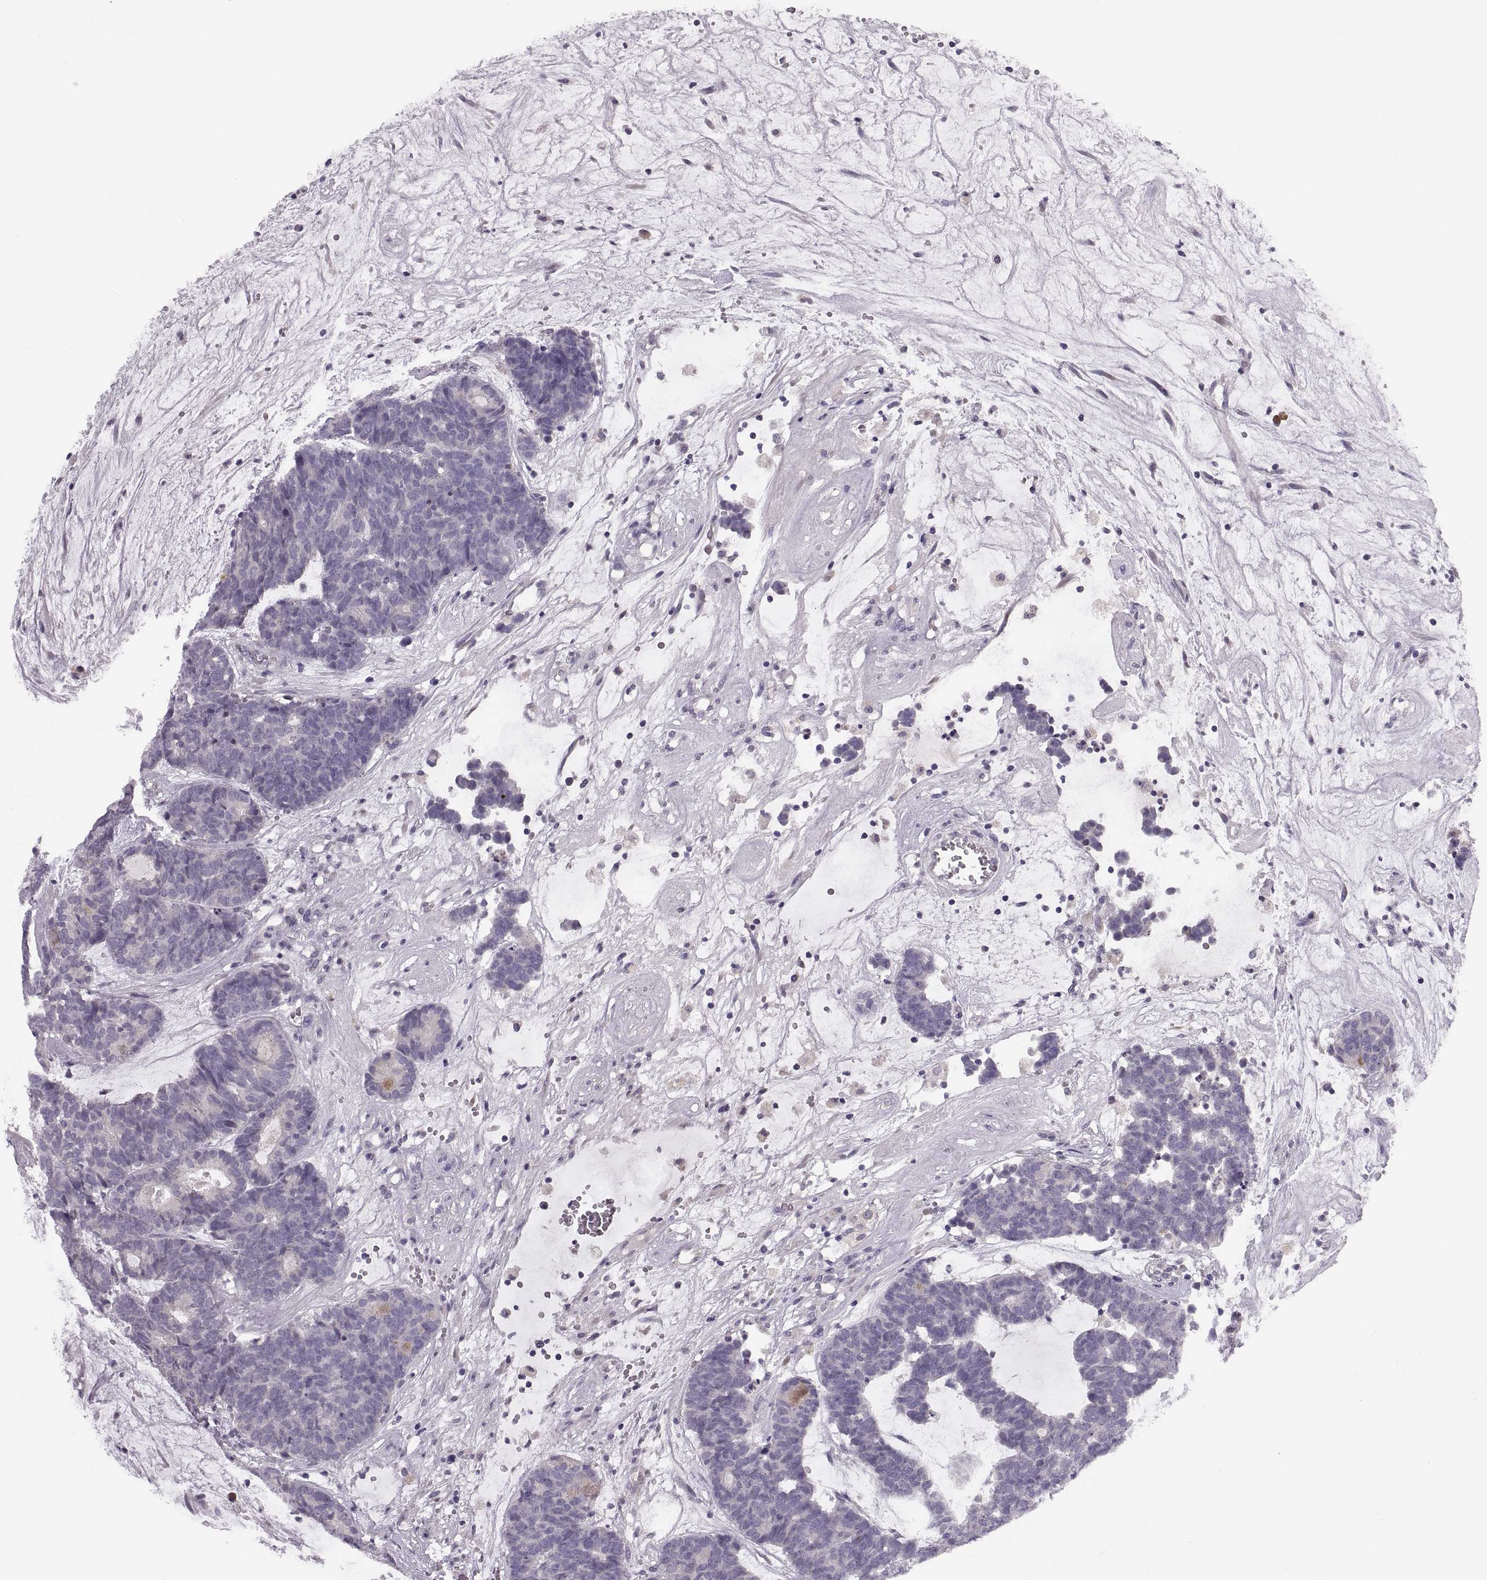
{"staining": {"intensity": "negative", "quantity": "none", "location": "none"}, "tissue": "head and neck cancer", "cell_type": "Tumor cells", "image_type": "cancer", "snomed": [{"axis": "morphology", "description": "Adenocarcinoma, NOS"}, {"axis": "topography", "description": "Head-Neck"}], "caption": "A high-resolution micrograph shows immunohistochemistry (IHC) staining of head and neck cancer (adenocarcinoma), which displays no significant expression in tumor cells. (IHC, brightfield microscopy, high magnification).", "gene": "ADH6", "patient": {"sex": "female", "age": 81}}